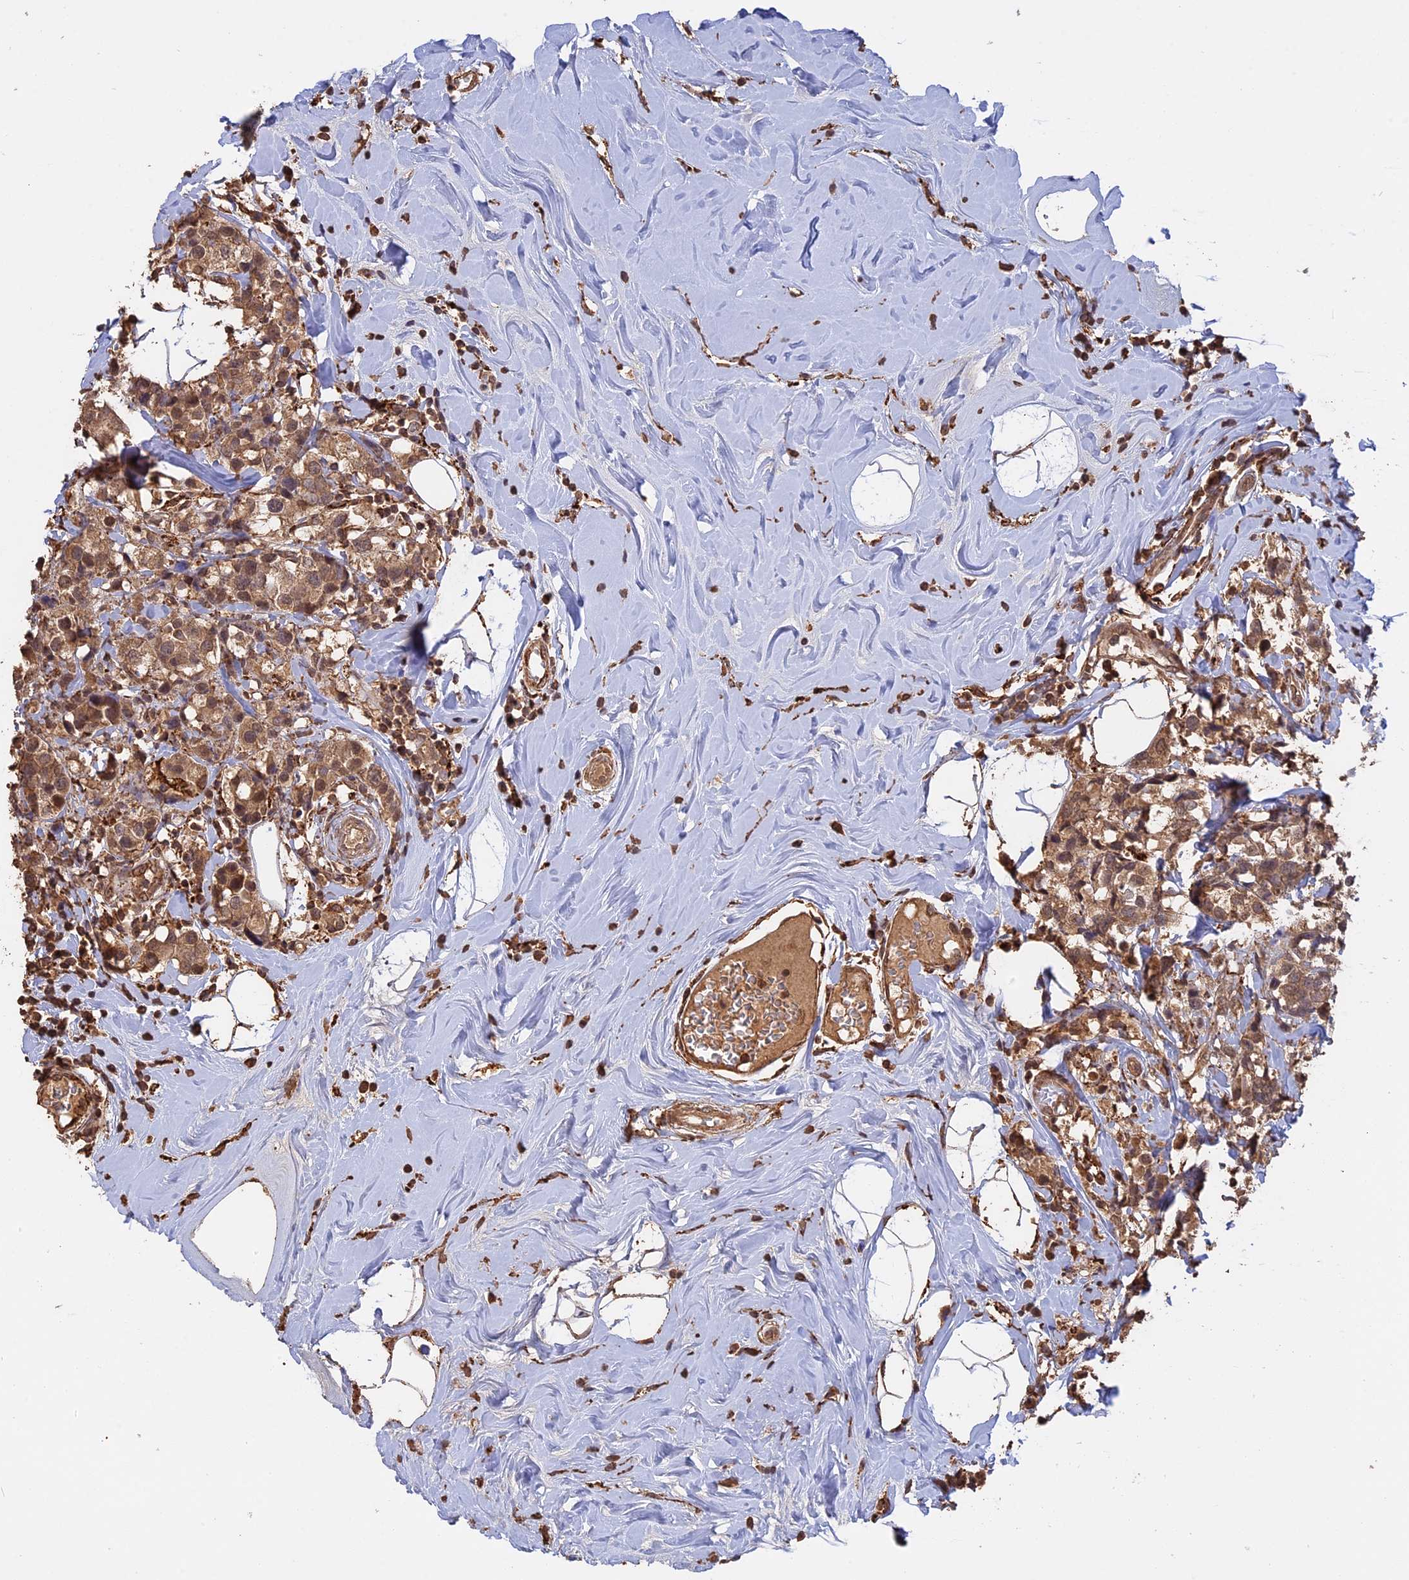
{"staining": {"intensity": "moderate", "quantity": ">75%", "location": "cytoplasmic/membranous,nuclear"}, "tissue": "breast cancer", "cell_type": "Tumor cells", "image_type": "cancer", "snomed": [{"axis": "morphology", "description": "Lobular carcinoma"}, {"axis": "topography", "description": "Breast"}], "caption": "IHC photomicrograph of neoplastic tissue: human lobular carcinoma (breast) stained using IHC shows medium levels of moderate protein expression localized specifically in the cytoplasmic/membranous and nuclear of tumor cells, appearing as a cytoplasmic/membranous and nuclear brown color.", "gene": "FAM210B", "patient": {"sex": "female", "age": 59}}